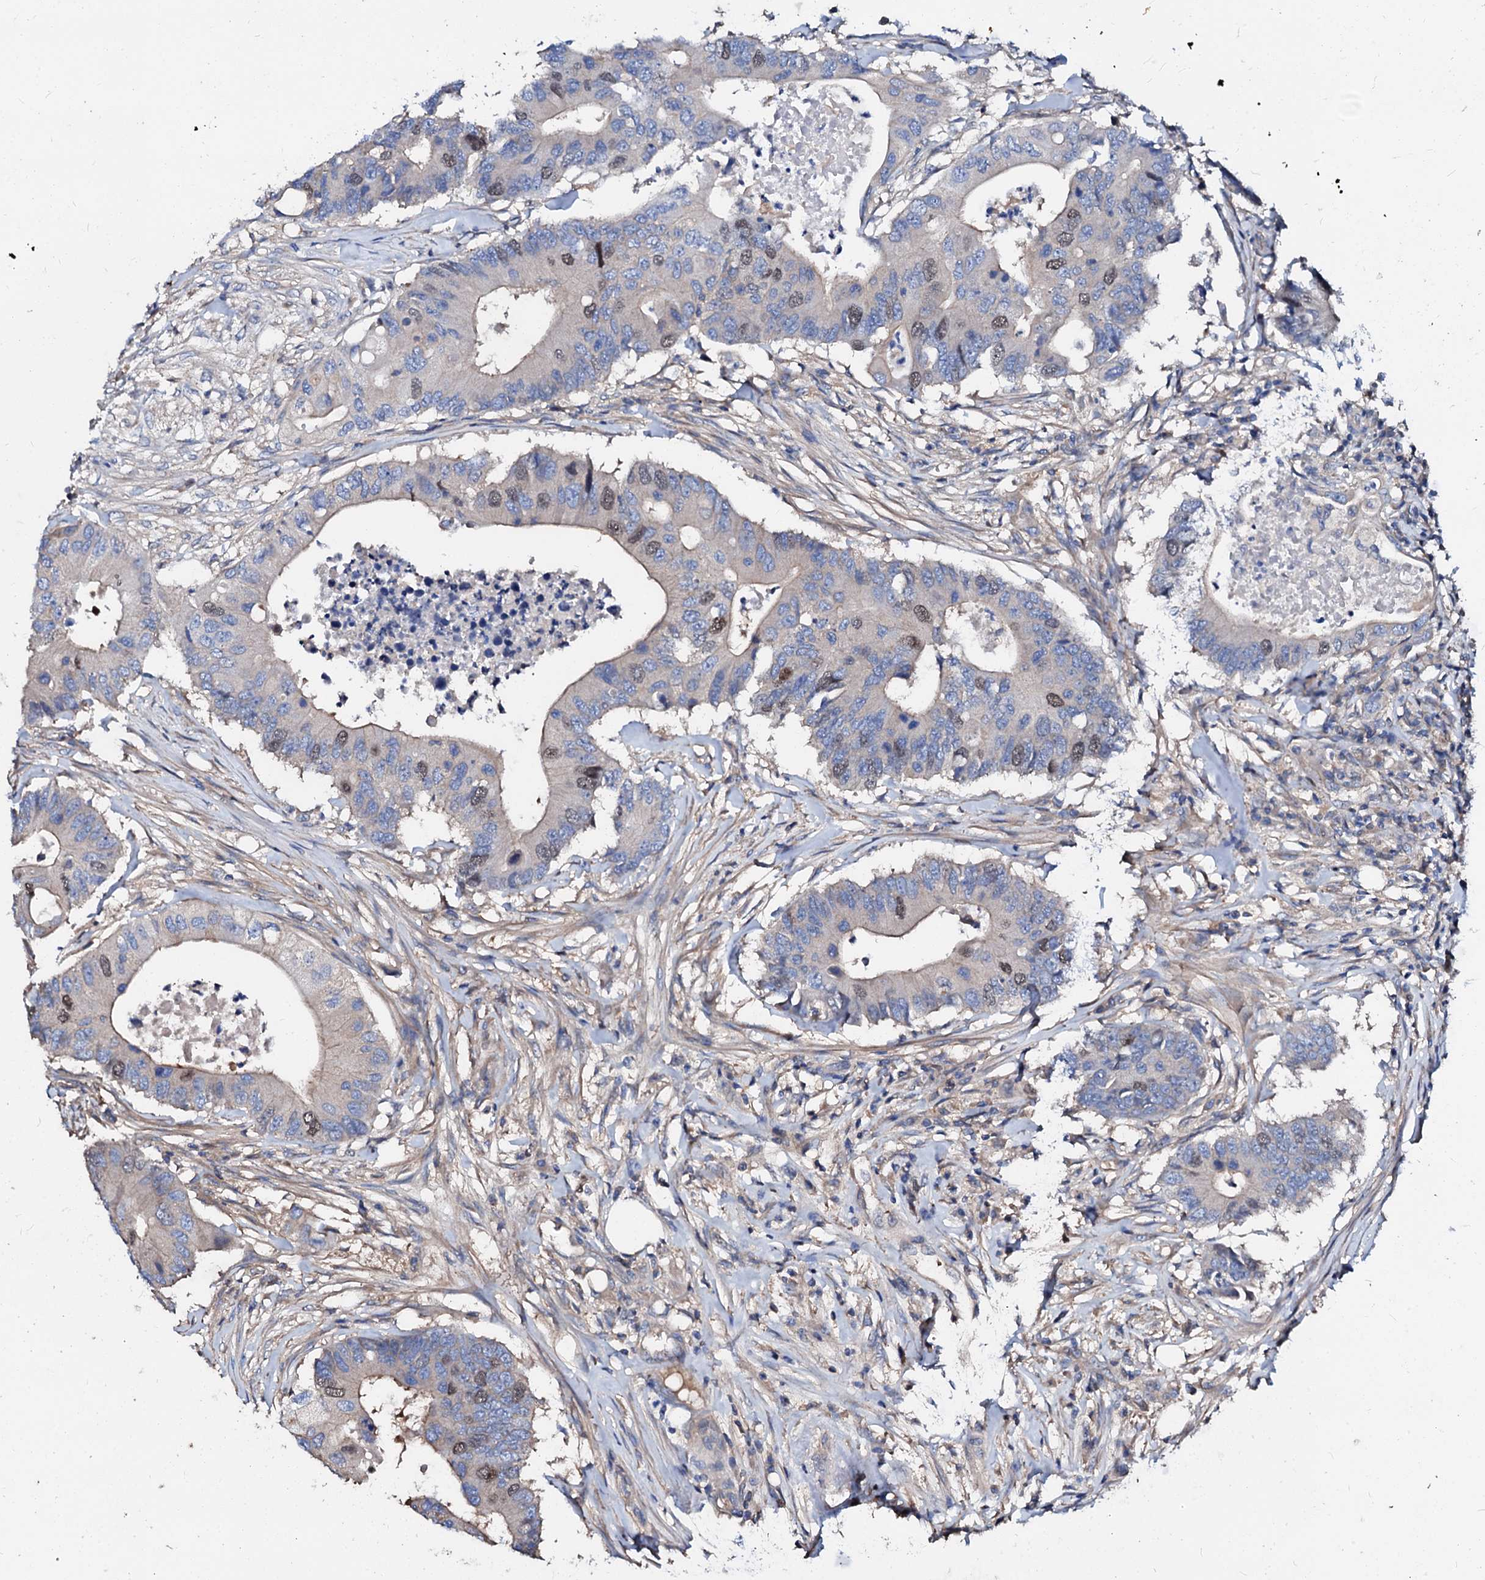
{"staining": {"intensity": "moderate", "quantity": "<25%", "location": "nuclear"}, "tissue": "colorectal cancer", "cell_type": "Tumor cells", "image_type": "cancer", "snomed": [{"axis": "morphology", "description": "Adenocarcinoma, NOS"}, {"axis": "topography", "description": "Colon"}], "caption": "Brown immunohistochemical staining in colorectal adenocarcinoma demonstrates moderate nuclear staining in about <25% of tumor cells.", "gene": "CSKMT", "patient": {"sex": "male", "age": 71}}